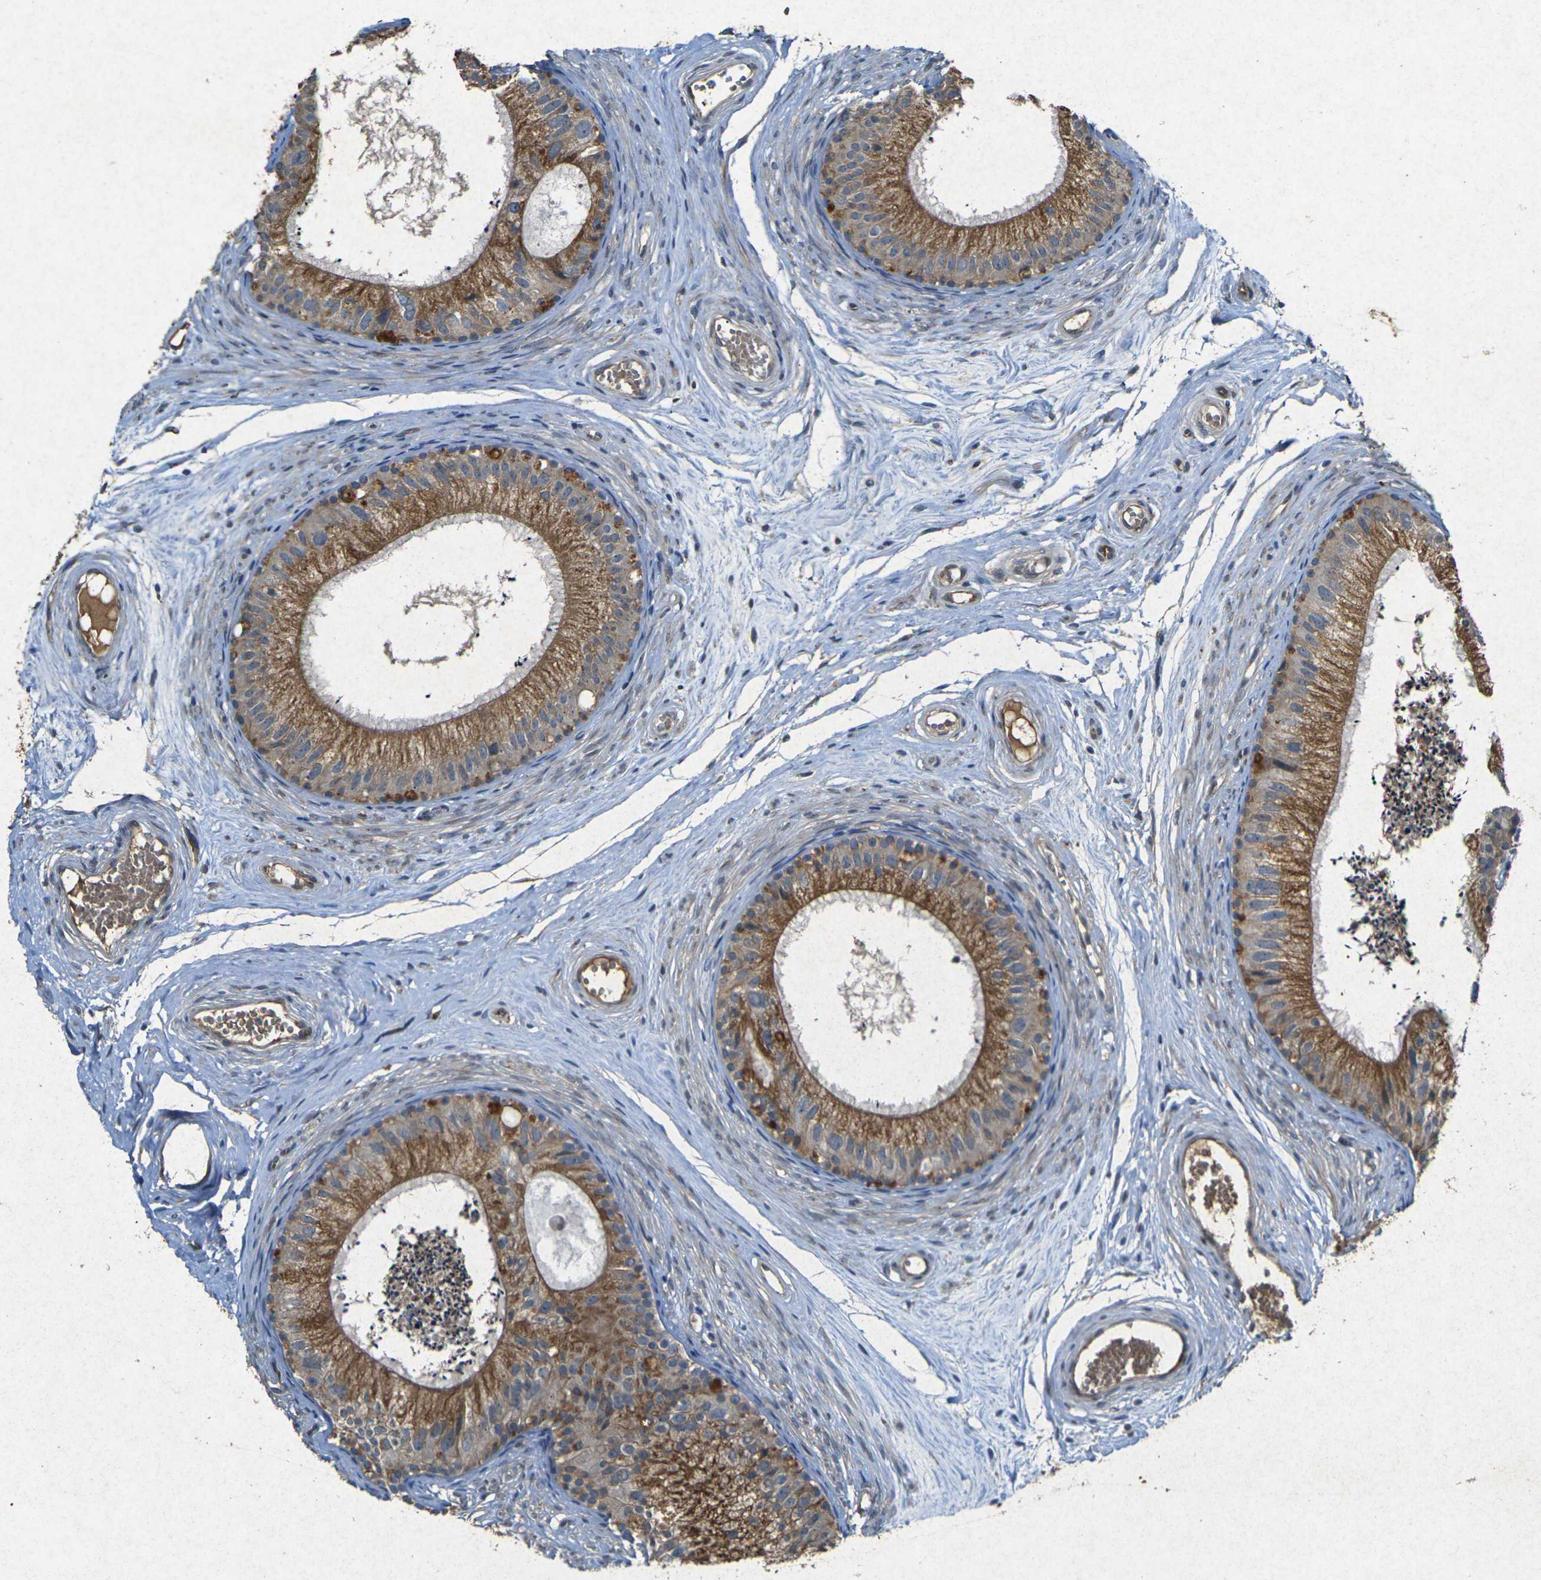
{"staining": {"intensity": "moderate", "quantity": ">75%", "location": "cytoplasmic/membranous"}, "tissue": "epididymis", "cell_type": "Glandular cells", "image_type": "normal", "snomed": [{"axis": "morphology", "description": "Normal tissue, NOS"}, {"axis": "topography", "description": "Epididymis"}], "caption": "Immunohistochemistry (IHC) photomicrograph of benign human epididymis stained for a protein (brown), which exhibits medium levels of moderate cytoplasmic/membranous staining in about >75% of glandular cells.", "gene": "RGMA", "patient": {"sex": "male", "age": 56}}